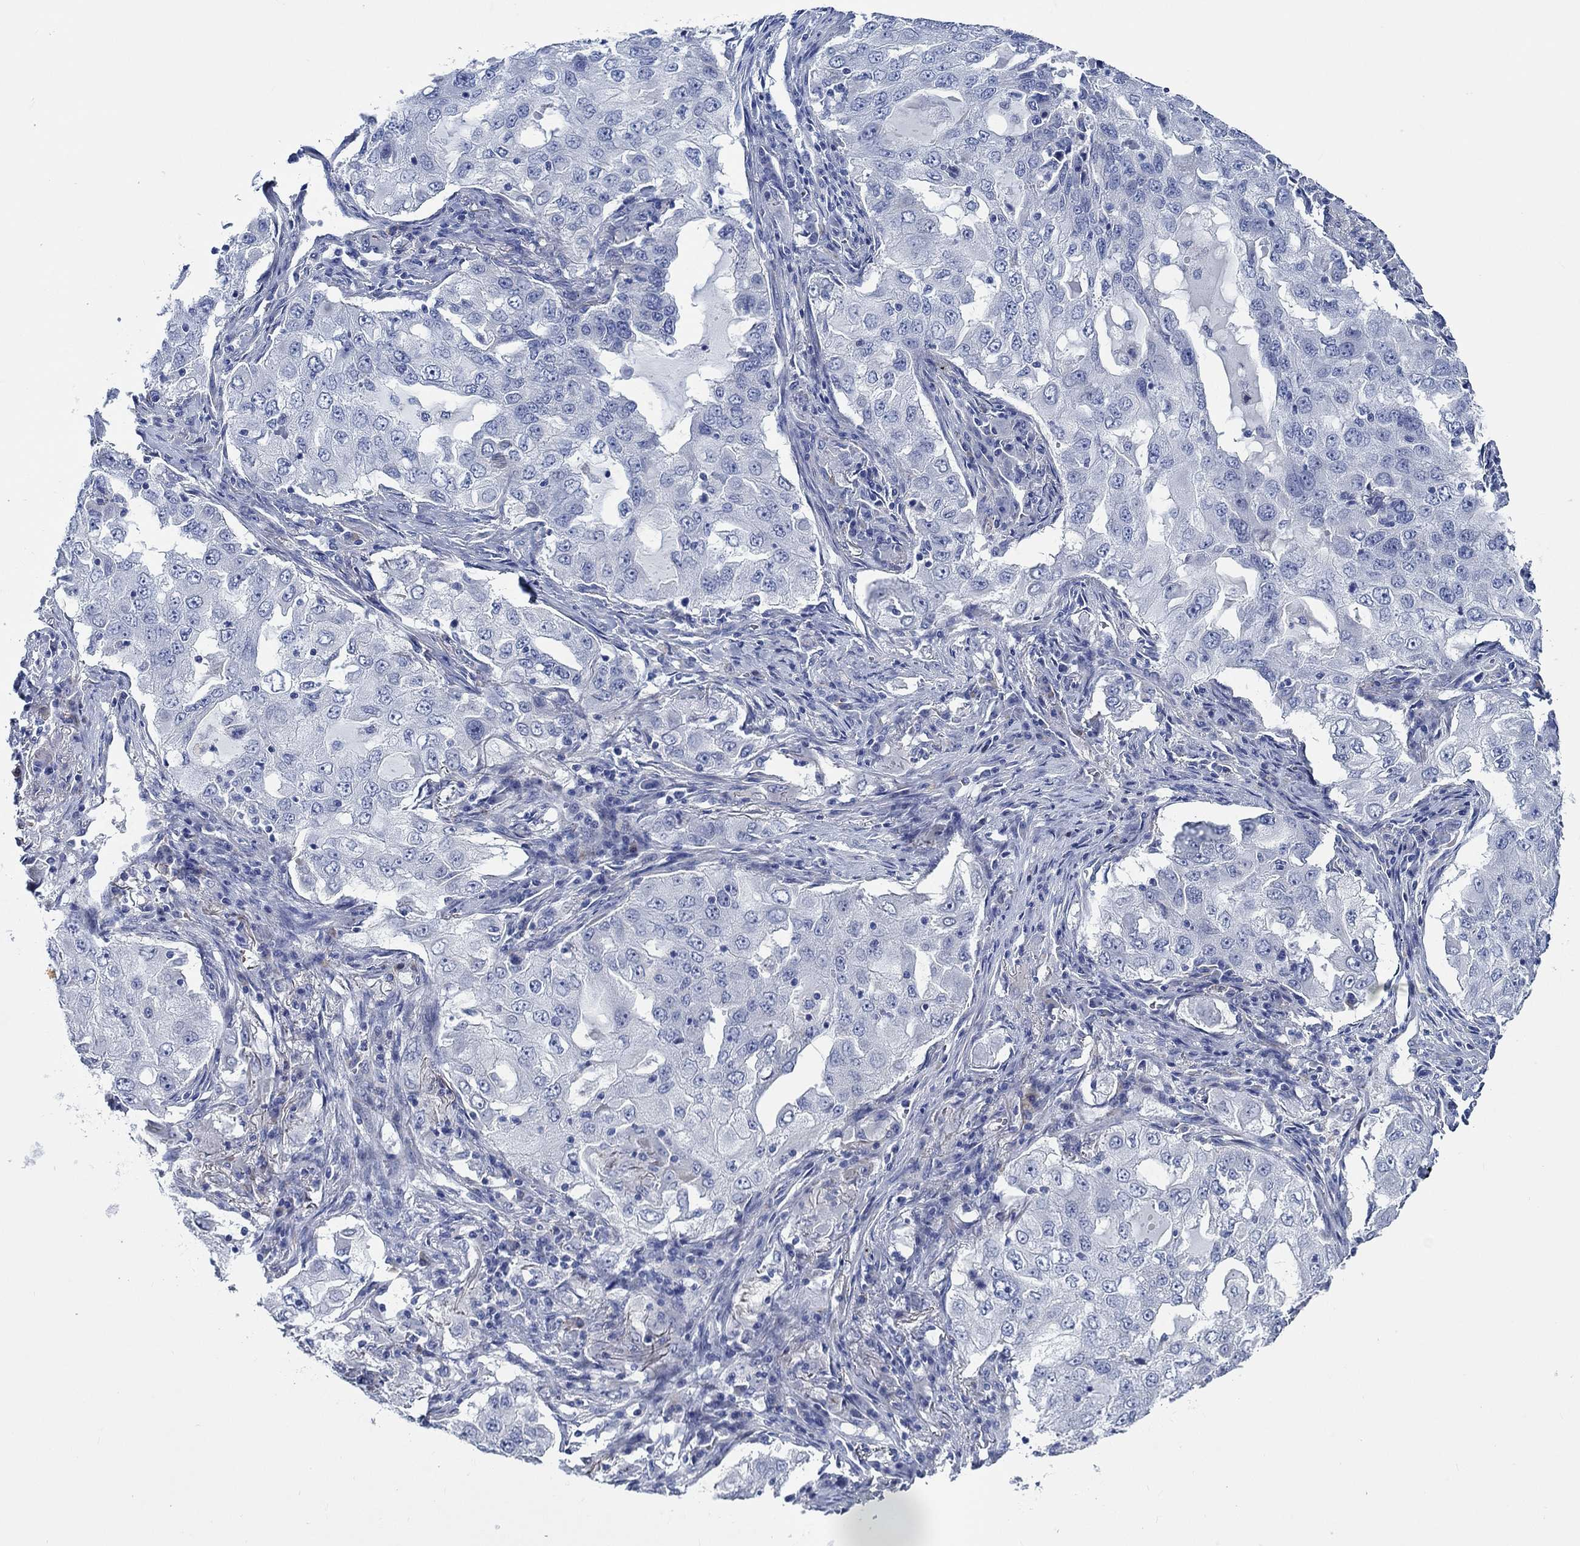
{"staining": {"intensity": "negative", "quantity": "none", "location": "none"}, "tissue": "lung cancer", "cell_type": "Tumor cells", "image_type": "cancer", "snomed": [{"axis": "morphology", "description": "Adenocarcinoma, NOS"}, {"axis": "topography", "description": "Lung"}], "caption": "Immunohistochemistry (IHC) image of lung cancer (adenocarcinoma) stained for a protein (brown), which exhibits no positivity in tumor cells.", "gene": "SVEP1", "patient": {"sex": "female", "age": 61}}